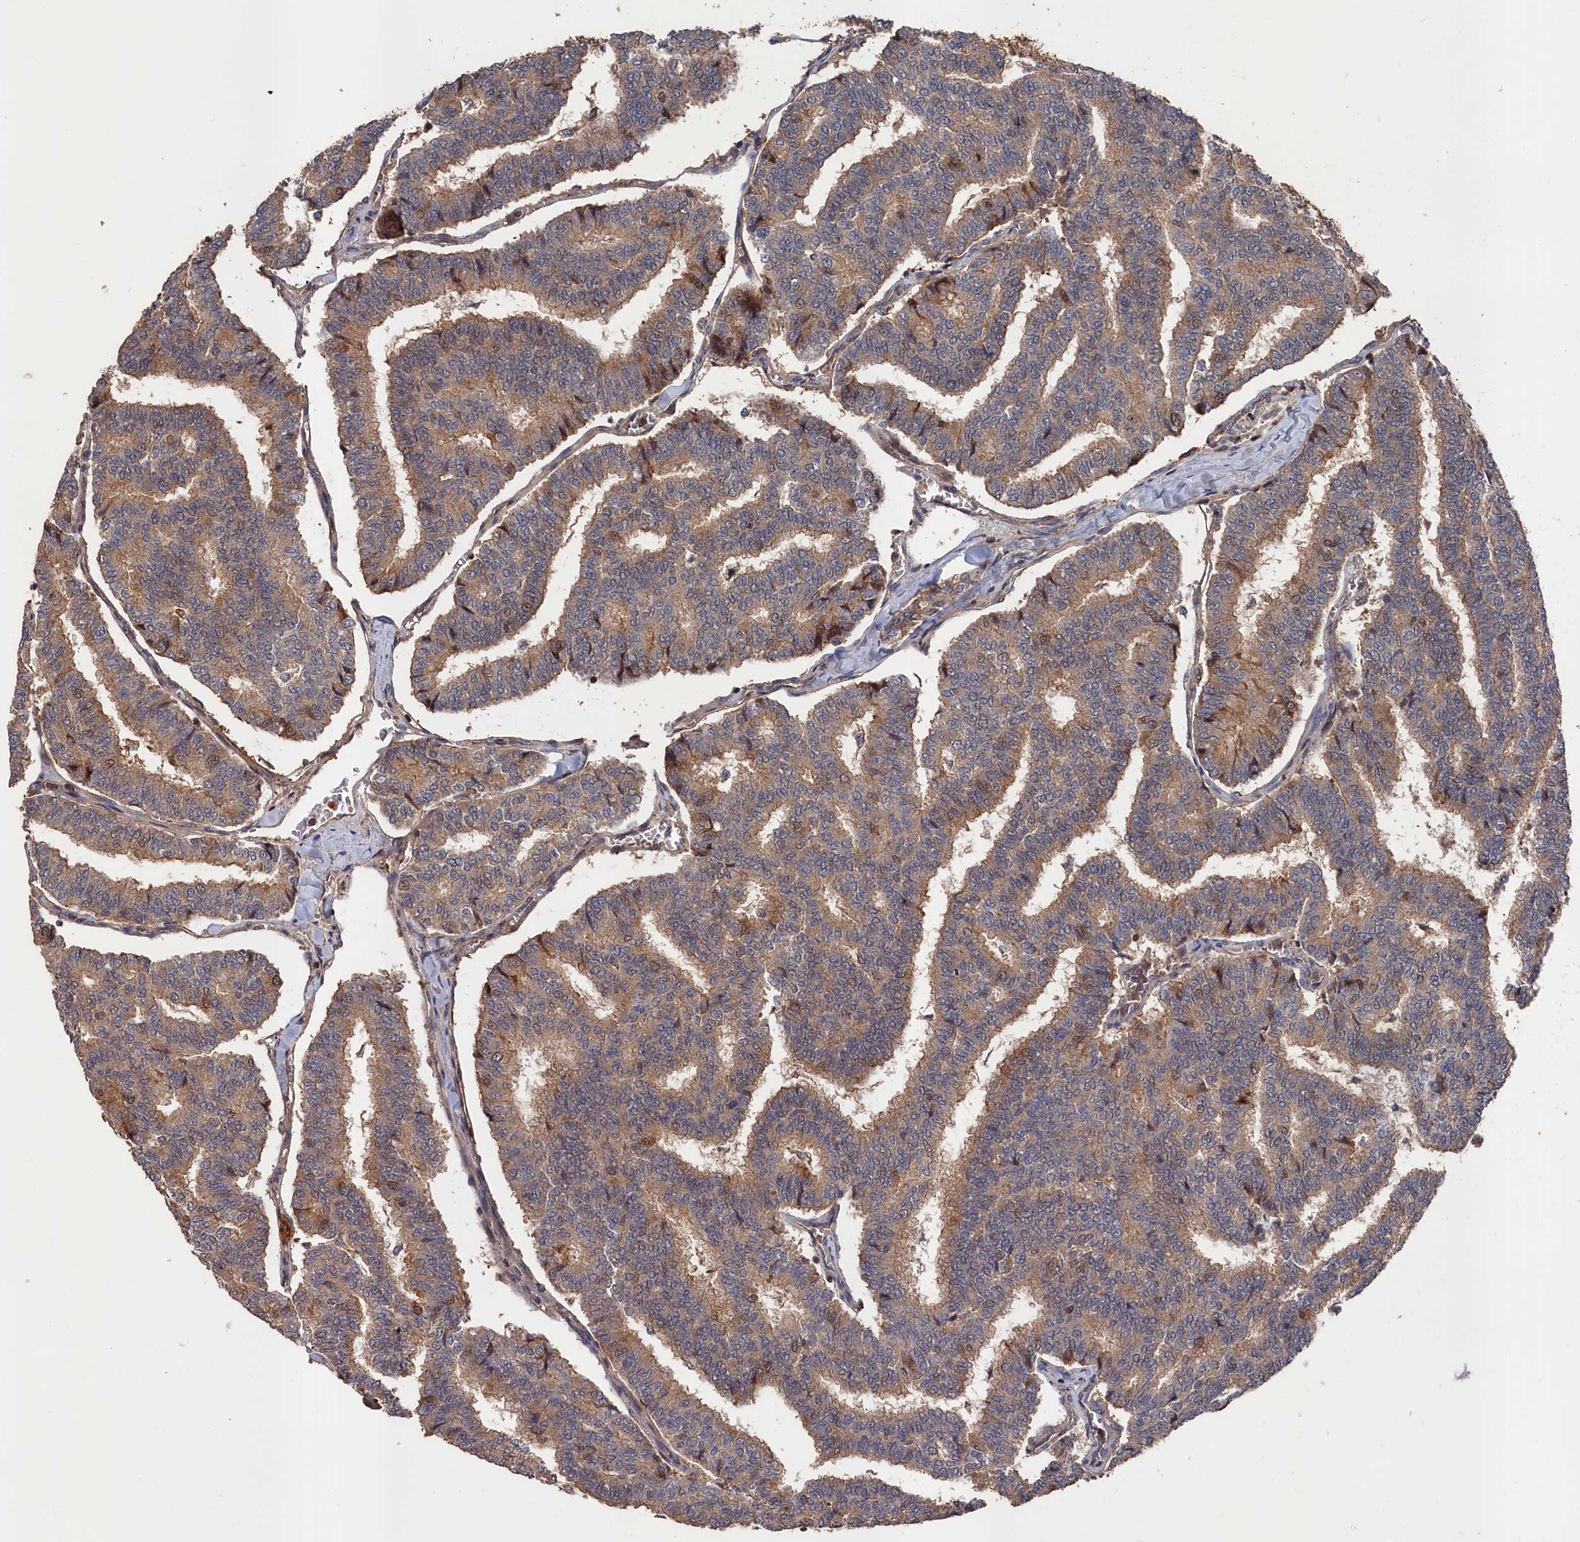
{"staining": {"intensity": "moderate", "quantity": ">75%", "location": "cytoplasmic/membranous"}, "tissue": "thyroid cancer", "cell_type": "Tumor cells", "image_type": "cancer", "snomed": [{"axis": "morphology", "description": "Papillary adenocarcinoma, NOS"}, {"axis": "topography", "description": "Thyroid gland"}], "caption": "Immunohistochemistry (IHC) of thyroid cancer (papillary adenocarcinoma) exhibits medium levels of moderate cytoplasmic/membranous expression in about >75% of tumor cells.", "gene": "RMI2", "patient": {"sex": "female", "age": 35}}